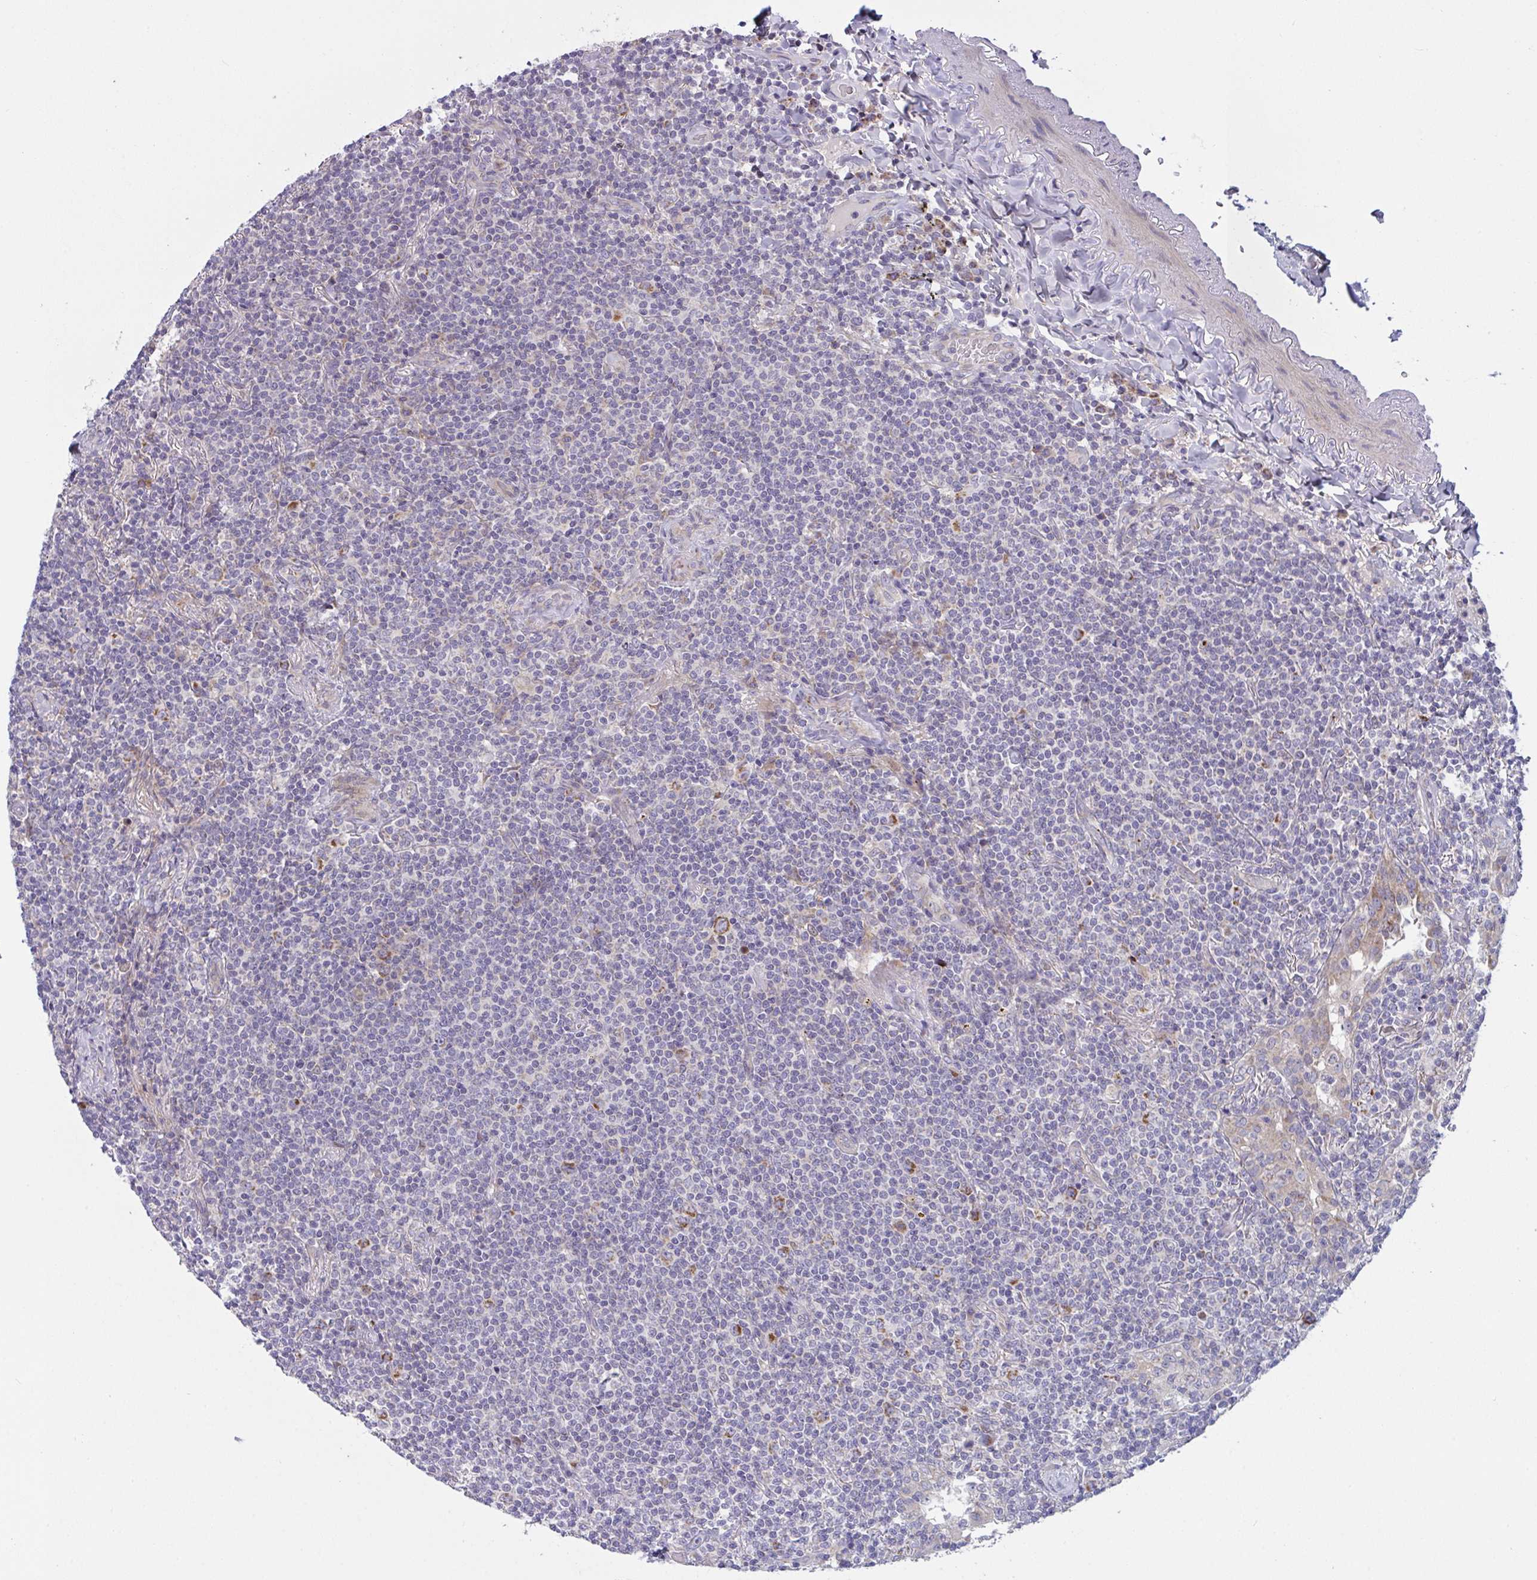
{"staining": {"intensity": "moderate", "quantity": "<25%", "location": "cytoplasmic/membranous"}, "tissue": "lymphoma", "cell_type": "Tumor cells", "image_type": "cancer", "snomed": [{"axis": "morphology", "description": "Malignant lymphoma, non-Hodgkin's type, Low grade"}, {"axis": "topography", "description": "Lung"}], "caption": "High-magnification brightfield microscopy of lymphoma stained with DAB (3,3'-diaminobenzidine) (brown) and counterstained with hematoxylin (blue). tumor cells exhibit moderate cytoplasmic/membranous staining is identified in about<25% of cells.", "gene": "MRPS2", "patient": {"sex": "female", "age": 71}}